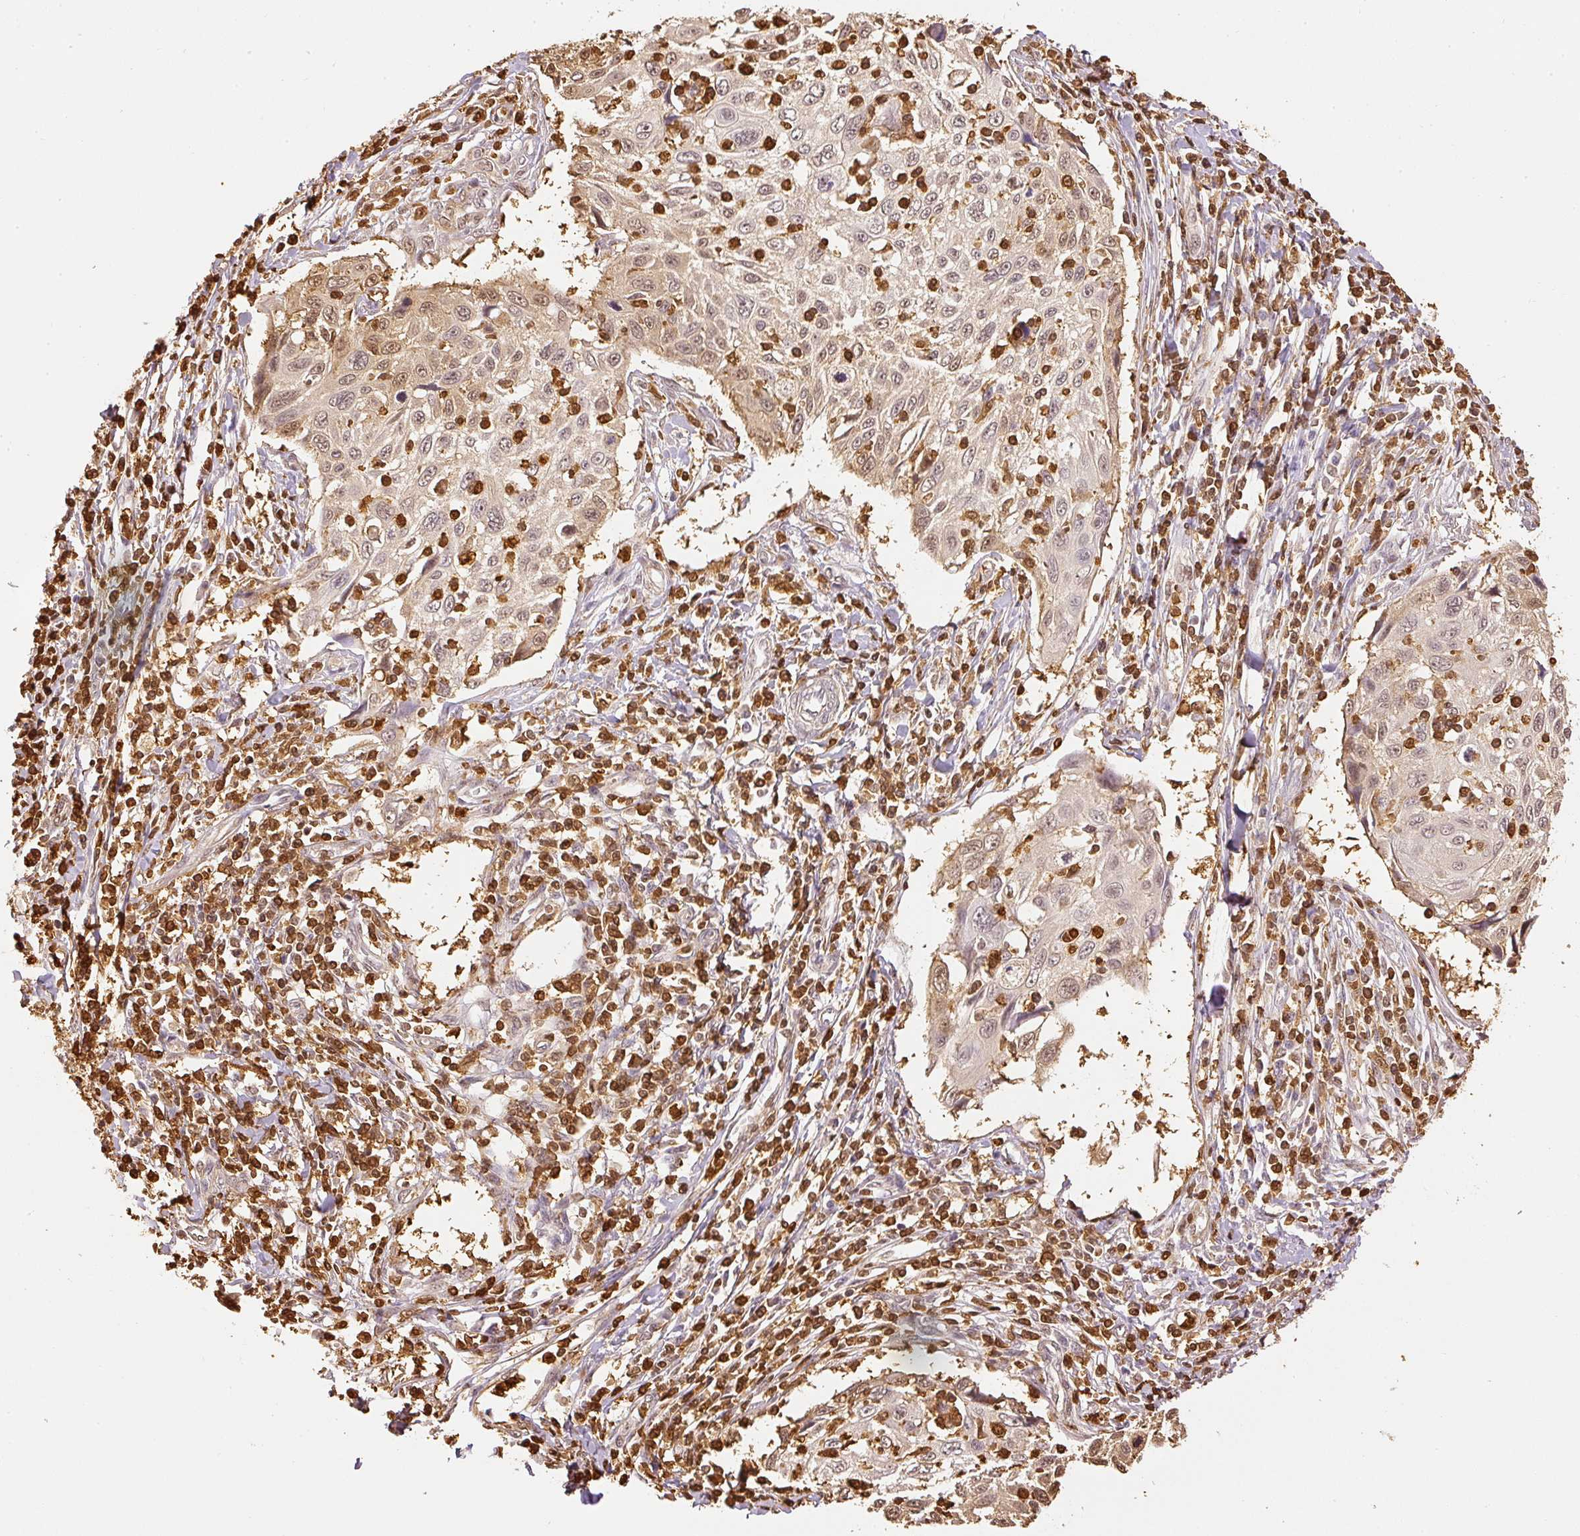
{"staining": {"intensity": "weak", "quantity": "<25%", "location": "cytoplasmic/membranous,nuclear"}, "tissue": "cervical cancer", "cell_type": "Tumor cells", "image_type": "cancer", "snomed": [{"axis": "morphology", "description": "Squamous cell carcinoma, NOS"}, {"axis": "topography", "description": "Cervix"}], "caption": "Cervical cancer was stained to show a protein in brown. There is no significant positivity in tumor cells.", "gene": "PFN1", "patient": {"sex": "female", "age": 70}}